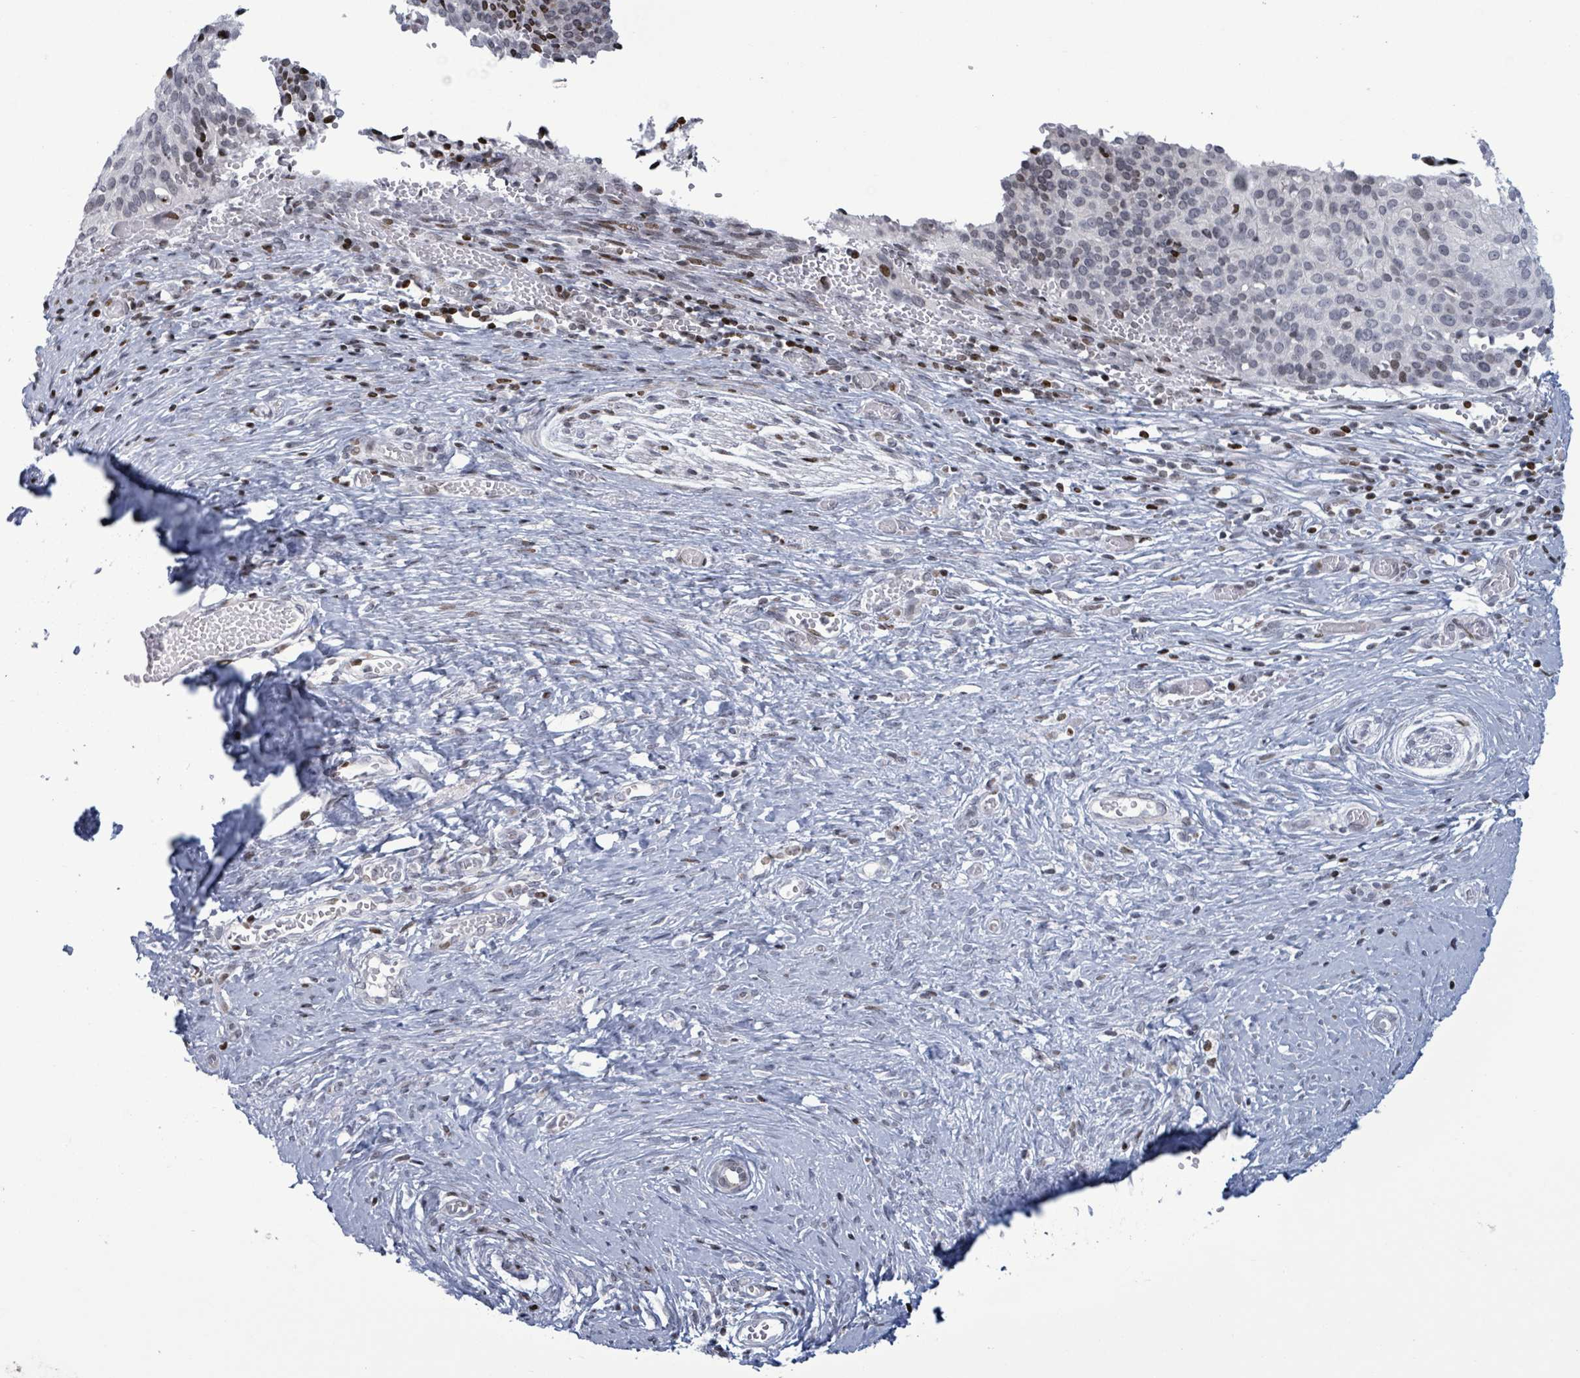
{"staining": {"intensity": "moderate", "quantity": "<25%", "location": "nuclear"}, "tissue": "cervical cancer", "cell_type": "Tumor cells", "image_type": "cancer", "snomed": [{"axis": "morphology", "description": "Squamous cell carcinoma, NOS"}, {"axis": "topography", "description": "Cervix"}], "caption": "Immunohistochemical staining of human cervical cancer displays low levels of moderate nuclear expression in about <25% of tumor cells.", "gene": "FNDC4", "patient": {"sex": "female", "age": 44}}